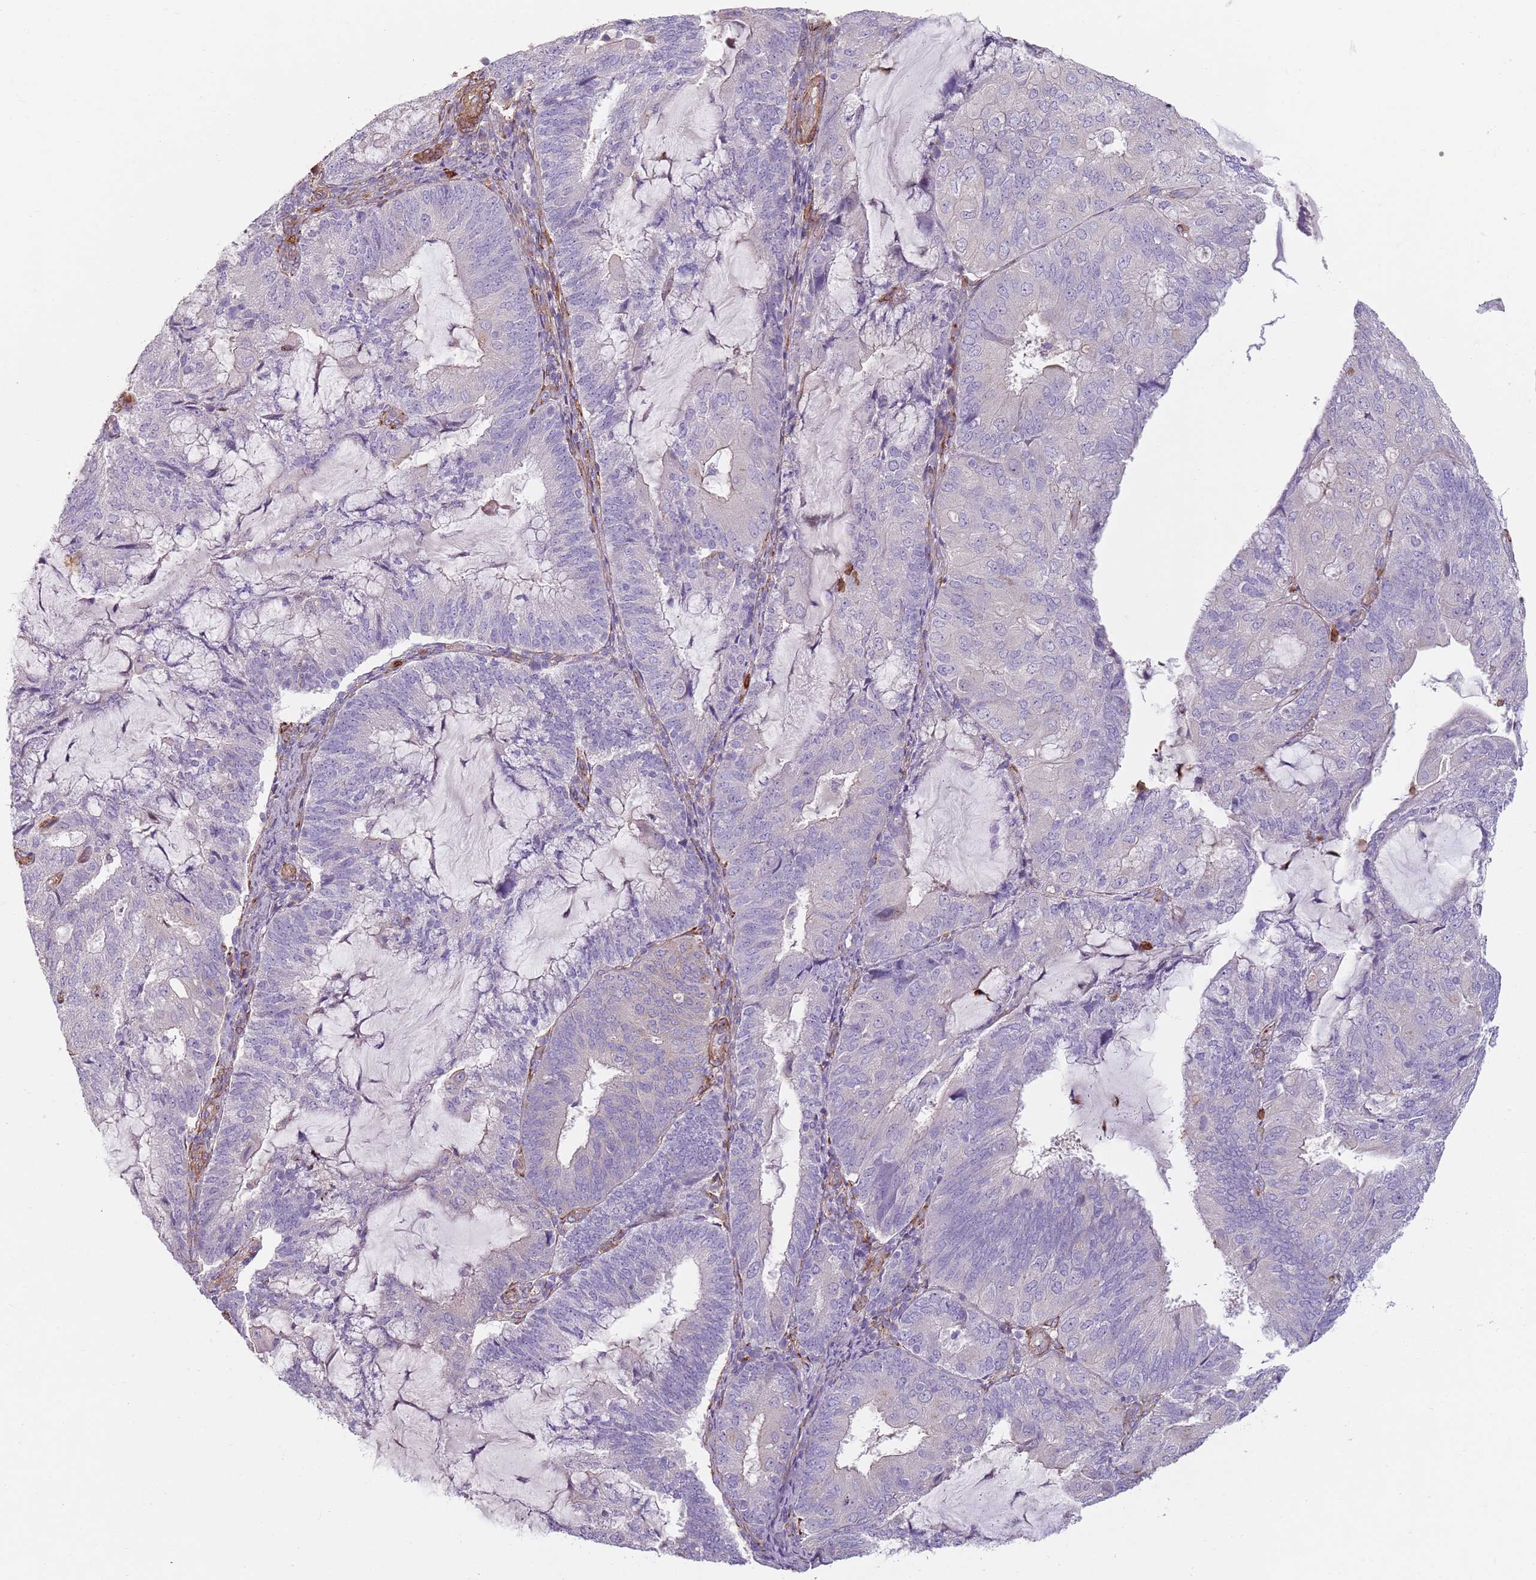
{"staining": {"intensity": "negative", "quantity": "none", "location": "none"}, "tissue": "endometrial cancer", "cell_type": "Tumor cells", "image_type": "cancer", "snomed": [{"axis": "morphology", "description": "Adenocarcinoma, NOS"}, {"axis": "topography", "description": "Endometrium"}], "caption": "The micrograph exhibits no staining of tumor cells in endometrial cancer (adenocarcinoma).", "gene": "PHLPP2", "patient": {"sex": "female", "age": 81}}